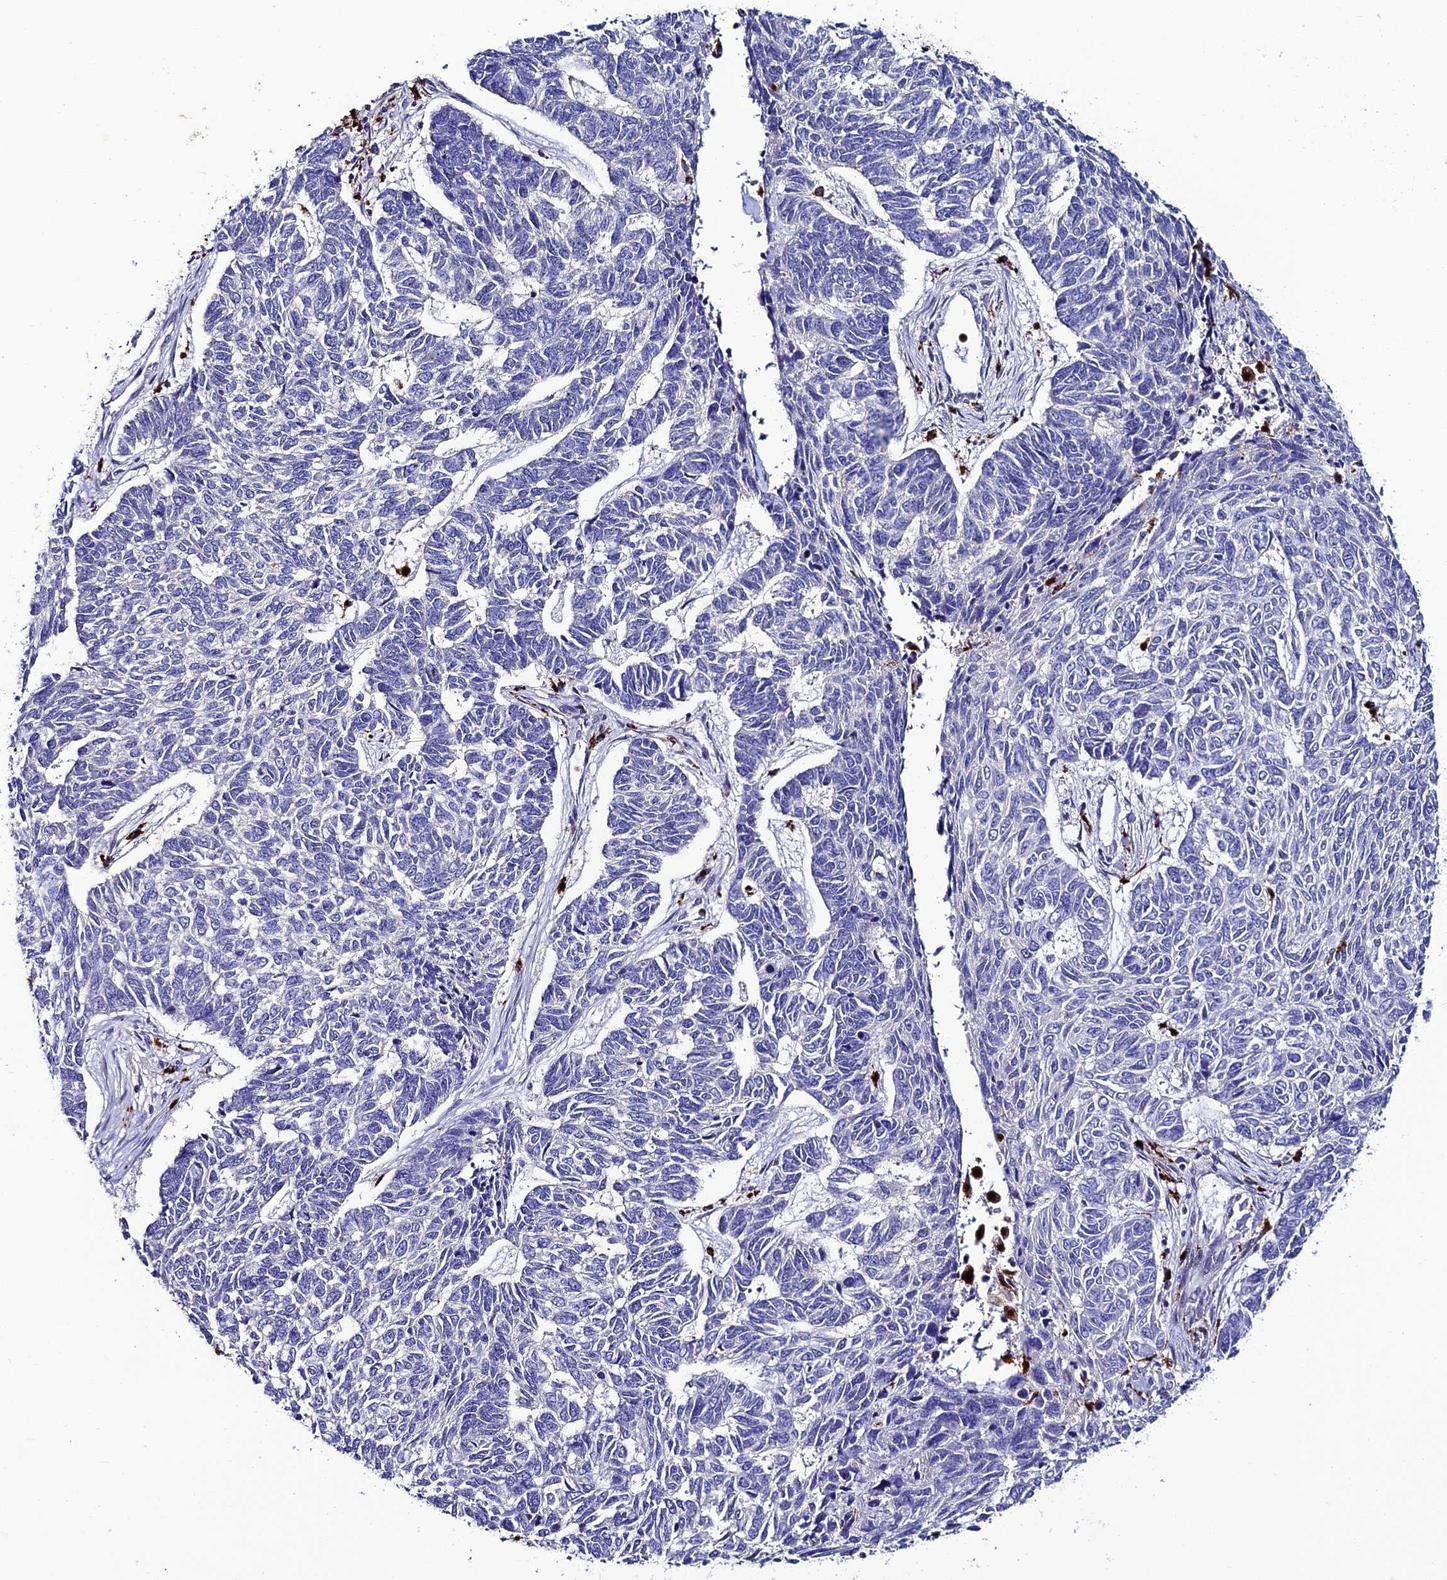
{"staining": {"intensity": "negative", "quantity": "none", "location": "none"}, "tissue": "skin cancer", "cell_type": "Tumor cells", "image_type": "cancer", "snomed": [{"axis": "morphology", "description": "Basal cell carcinoma"}, {"axis": "topography", "description": "Skin"}], "caption": "This is an IHC image of skin basal cell carcinoma. There is no expression in tumor cells.", "gene": "HIC1", "patient": {"sex": "female", "age": 65}}